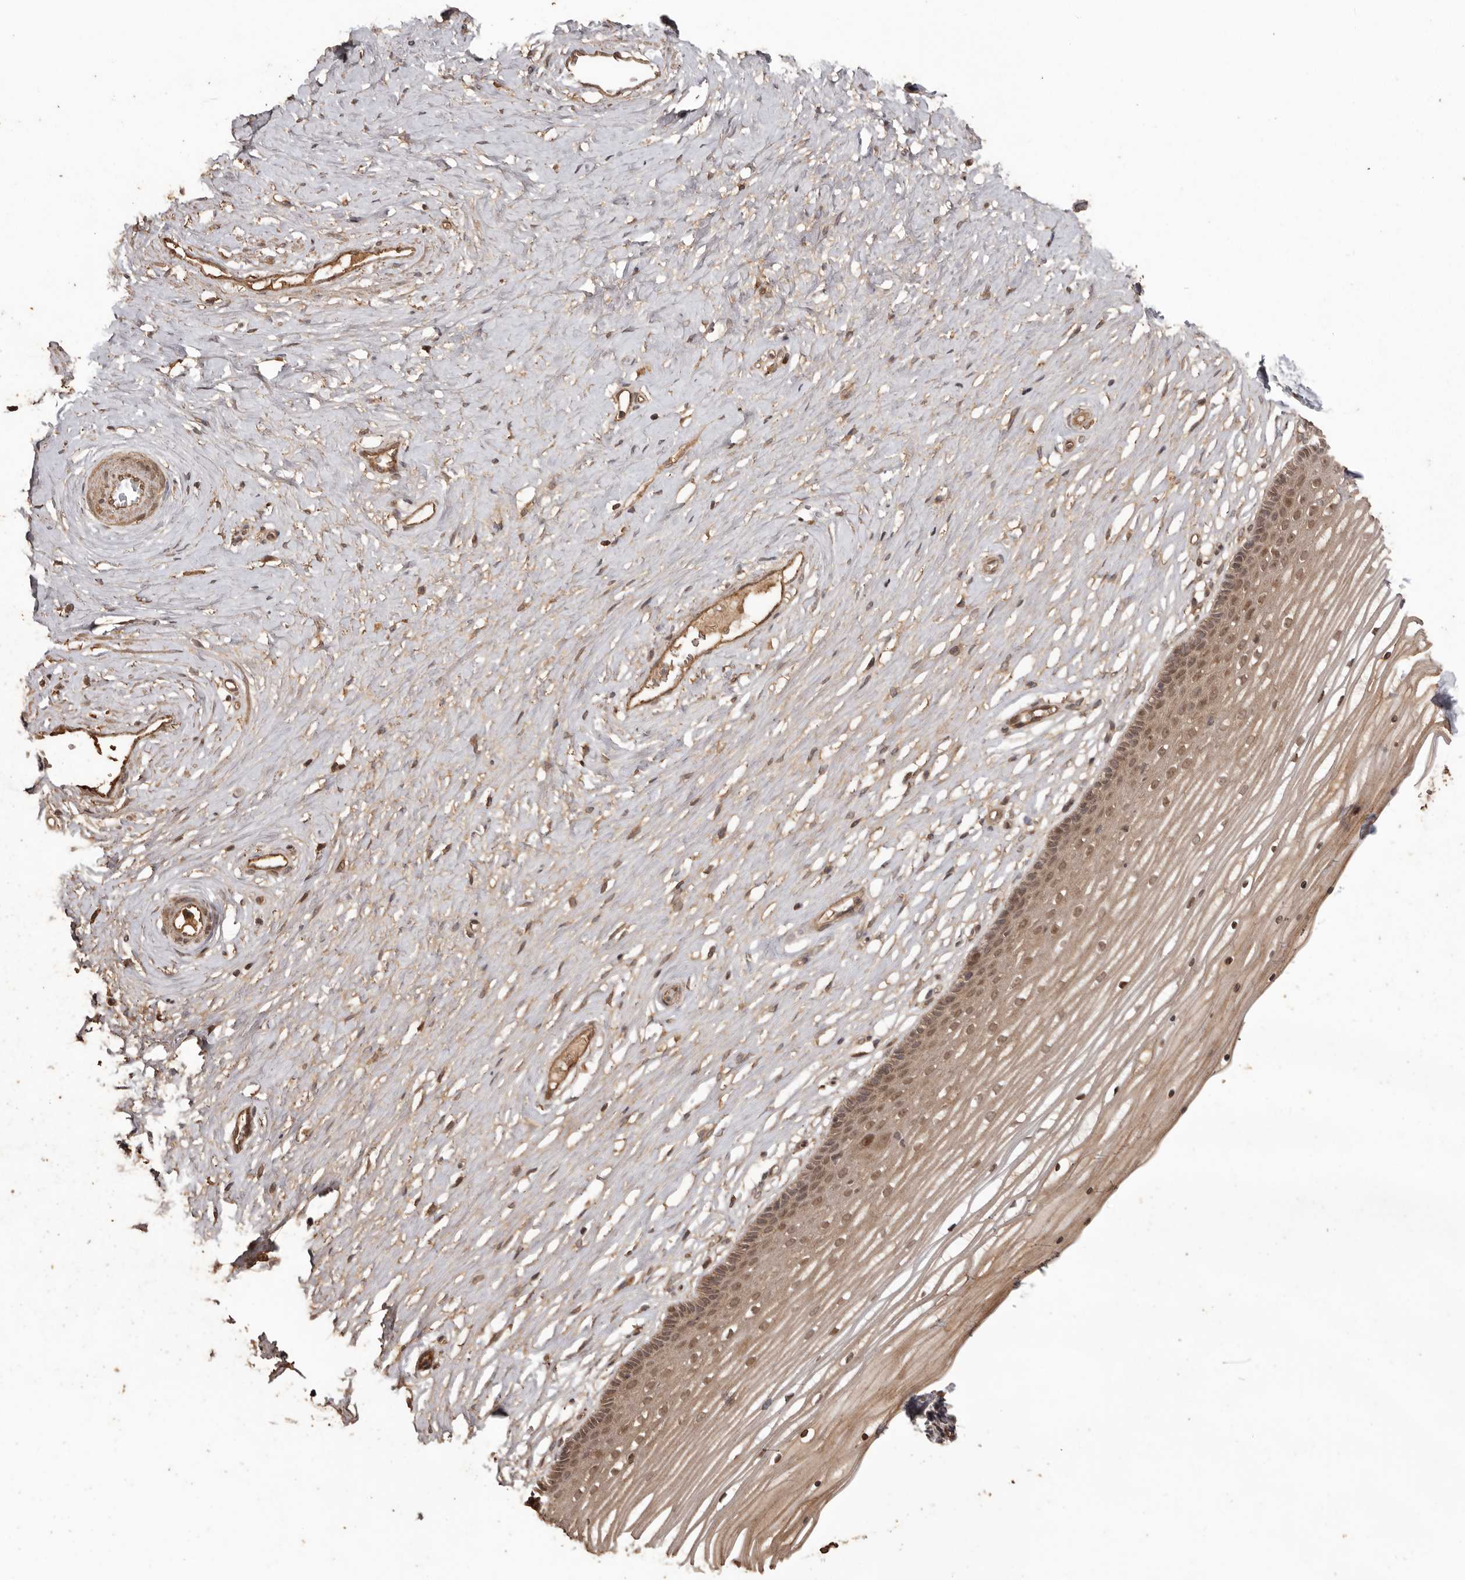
{"staining": {"intensity": "moderate", "quantity": ">75%", "location": "cytoplasmic/membranous,nuclear"}, "tissue": "vagina", "cell_type": "Squamous epithelial cells", "image_type": "normal", "snomed": [{"axis": "morphology", "description": "Normal tissue, NOS"}, {"axis": "topography", "description": "Vagina"}, {"axis": "topography", "description": "Cervix"}], "caption": "The histopathology image demonstrates a brown stain indicating the presence of a protein in the cytoplasmic/membranous,nuclear of squamous epithelial cells in vagina. (brown staining indicates protein expression, while blue staining denotes nuclei).", "gene": "NUP43", "patient": {"sex": "female", "age": 40}}